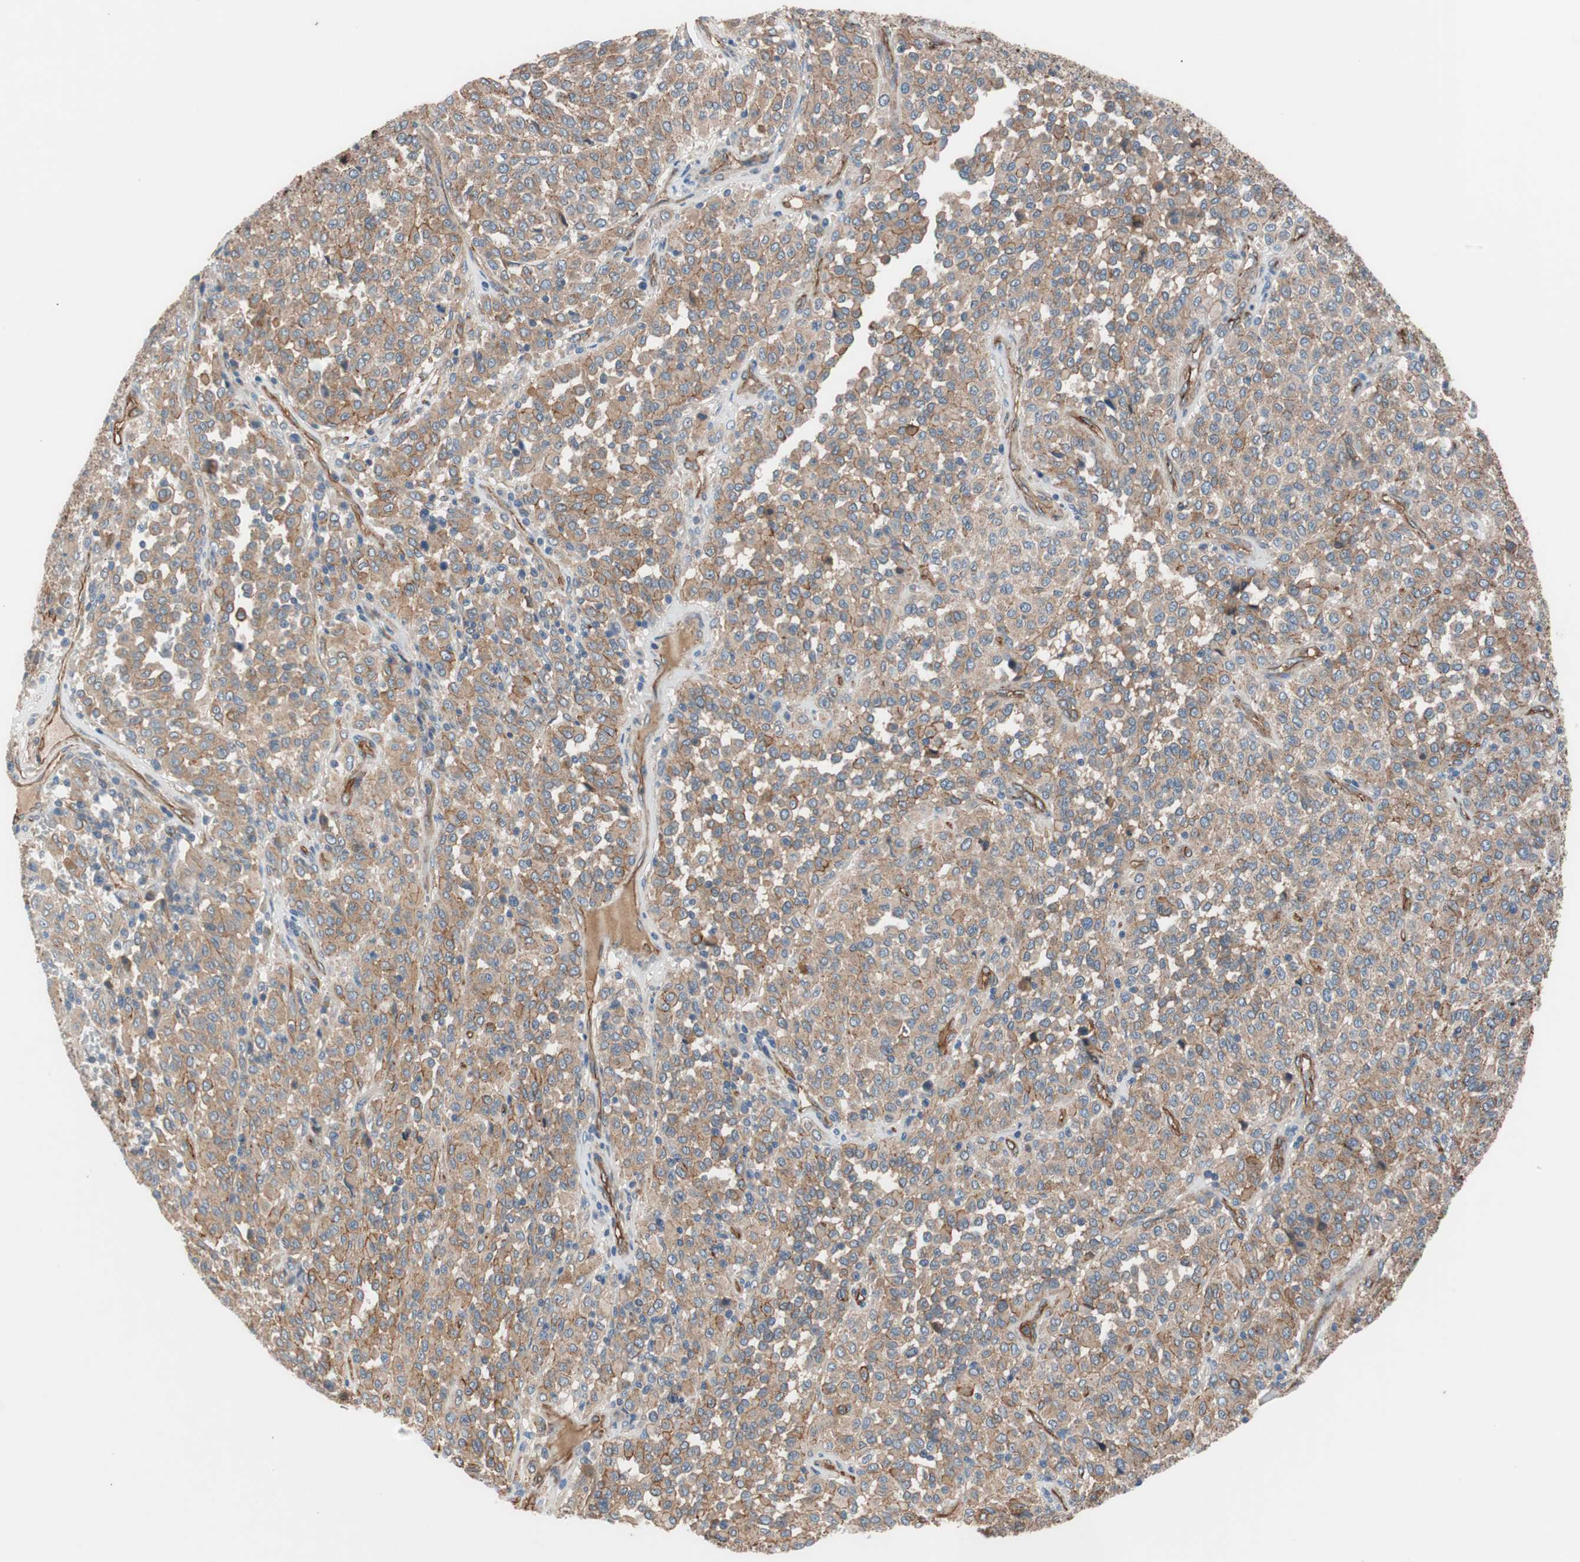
{"staining": {"intensity": "weak", "quantity": "25%-75%", "location": "cytoplasmic/membranous"}, "tissue": "melanoma", "cell_type": "Tumor cells", "image_type": "cancer", "snomed": [{"axis": "morphology", "description": "Malignant melanoma, Metastatic site"}, {"axis": "topography", "description": "Pancreas"}], "caption": "Immunohistochemical staining of human malignant melanoma (metastatic site) displays low levels of weak cytoplasmic/membranous positivity in about 25%-75% of tumor cells. The staining was performed using DAB (3,3'-diaminobenzidine) to visualize the protein expression in brown, while the nuclei were stained in blue with hematoxylin (Magnification: 20x).", "gene": "SPINT1", "patient": {"sex": "female", "age": 30}}